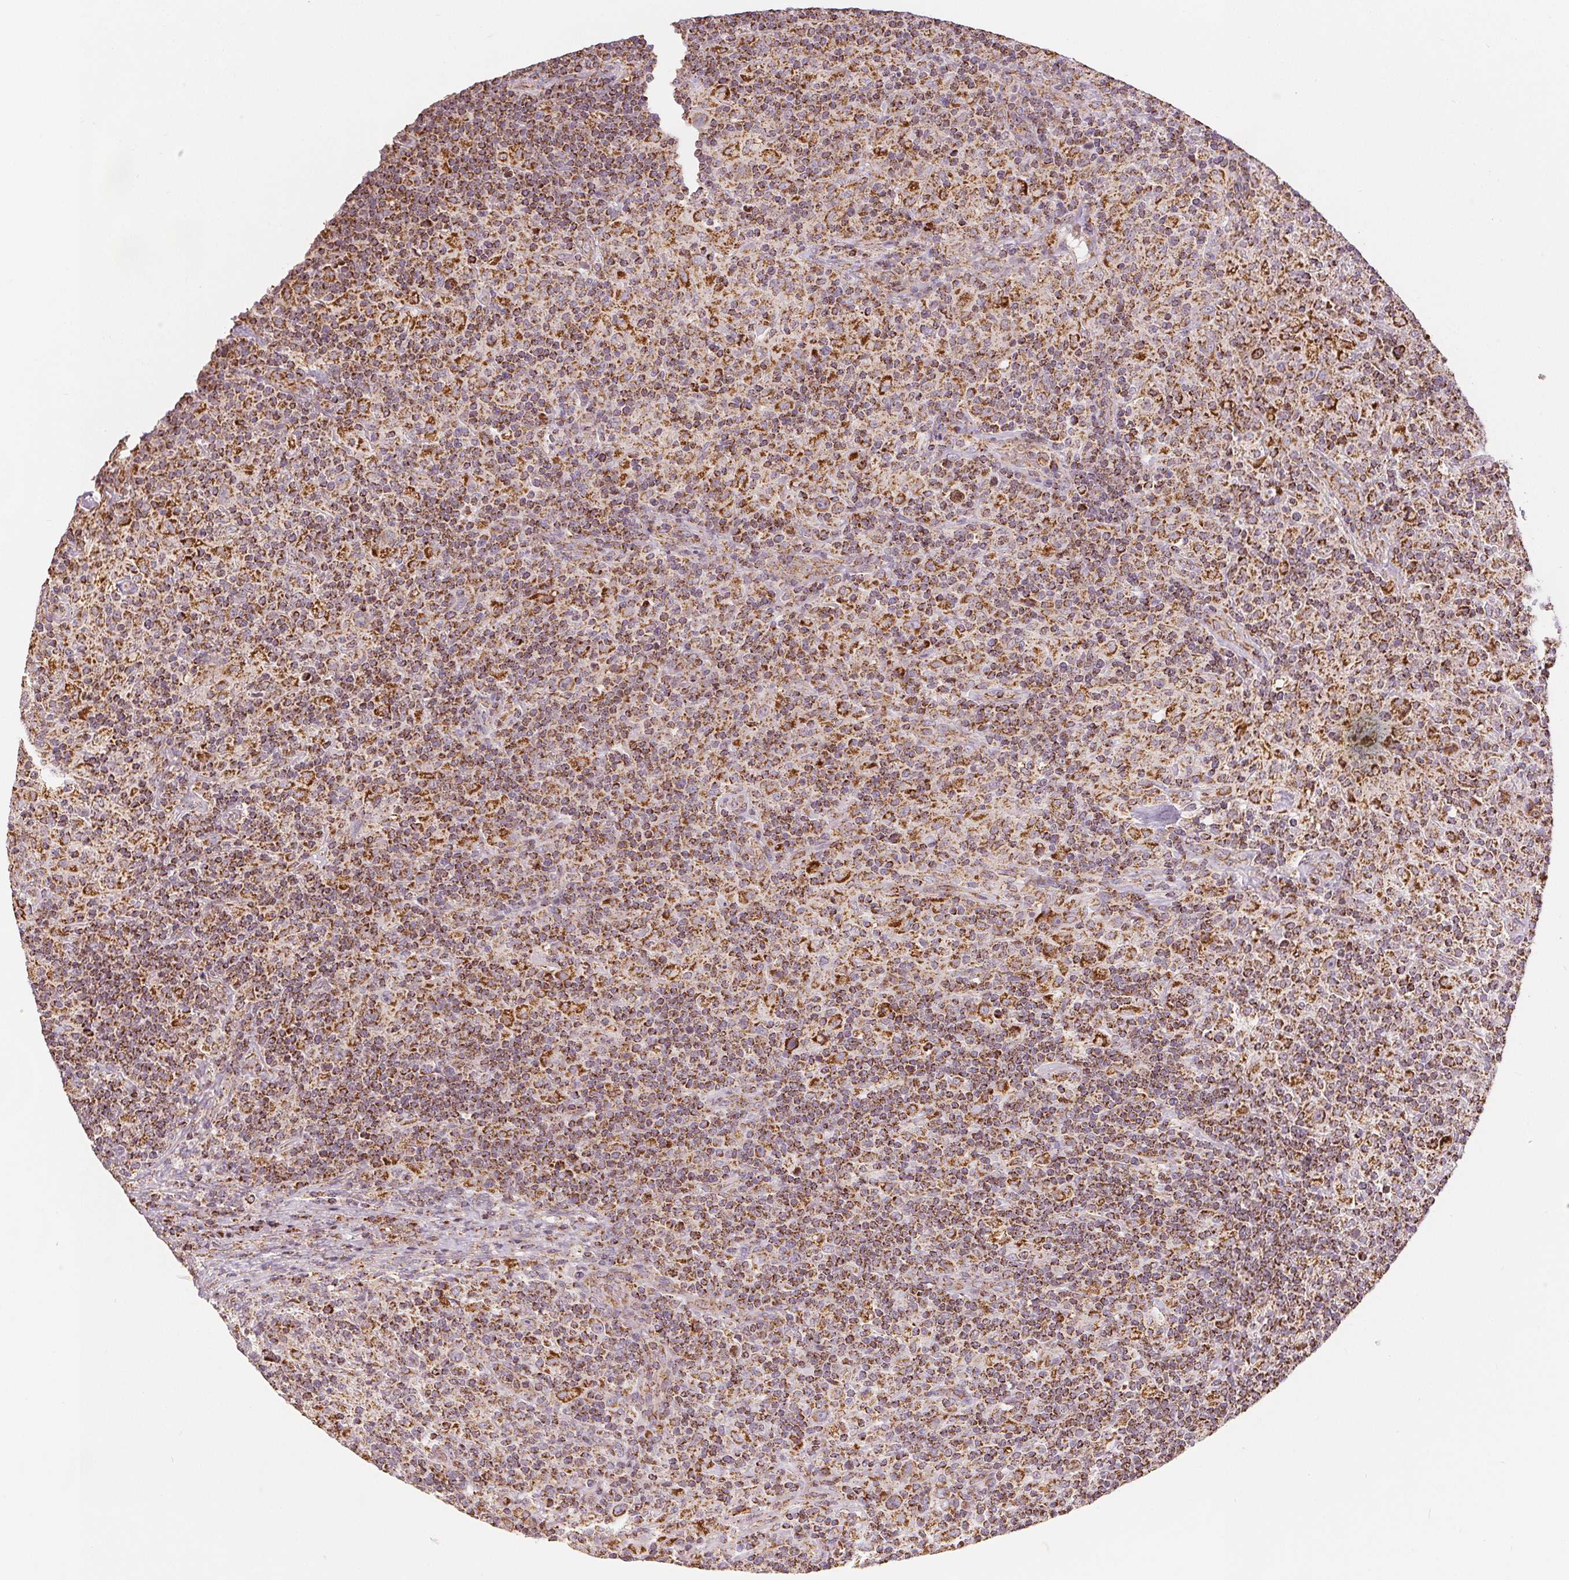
{"staining": {"intensity": "strong", "quantity": ">75%", "location": "cytoplasmic/membranous"}, "tissue": "lymphoma", "cell_type": "Tumor cells", "image_type": "cancer", "snomed": [{"axis": "morphology", "description": "Hodgkin's disease, NOS"}, {"axis": "topography", "description": "Lymph node"}], "caption": "Immunohistochemical staining of lymphoma reveals strong cytoplasmic/membranous protein expression in approximately >75% of tumor cells.", "gene": "SDHB", "patient": {"sex": "male", "age": 70}}